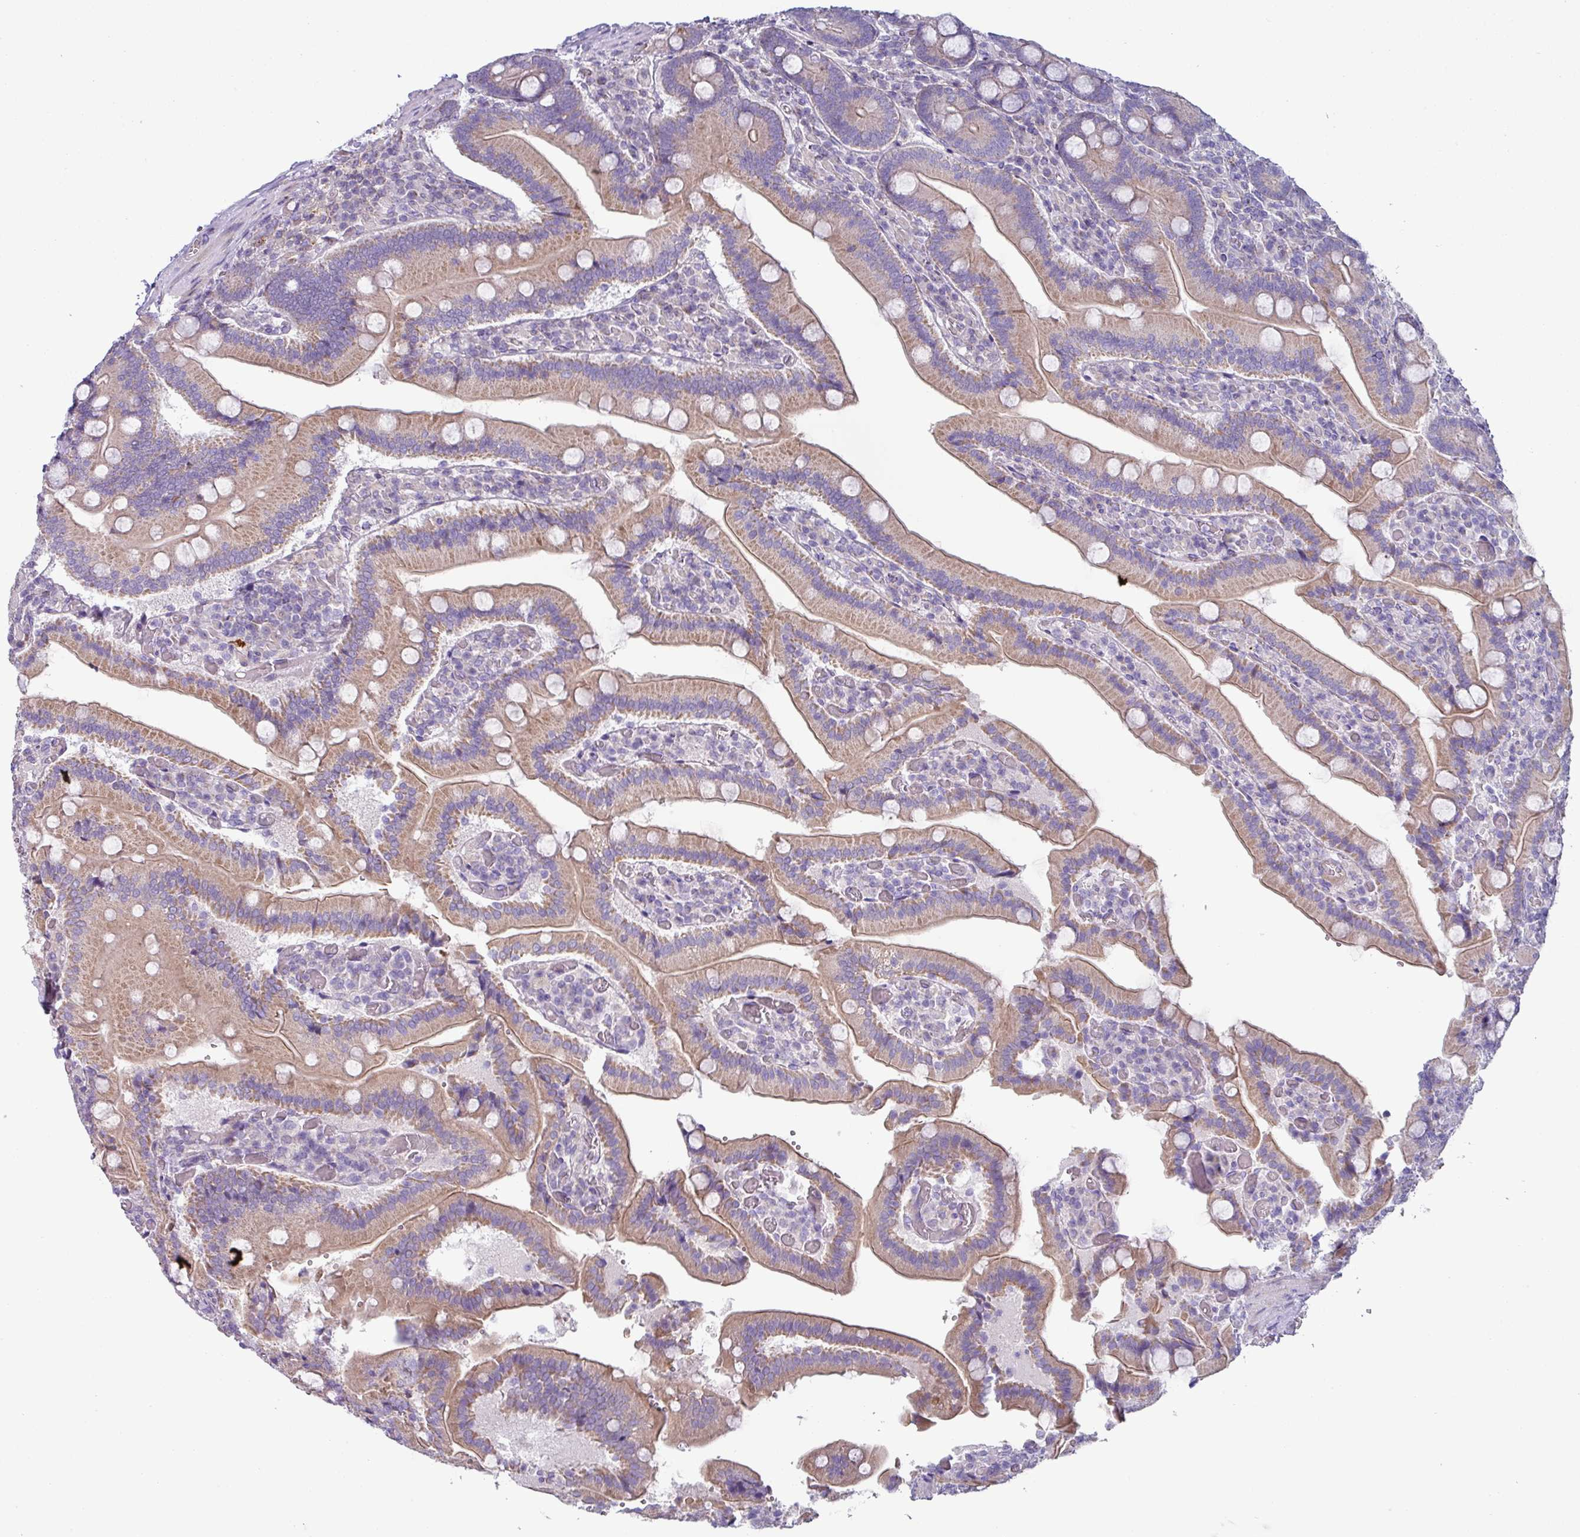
{"staining": {"intensity": "moderate", "quantity": "25%-75%", "location": "cytoplasmic/membranous"}, "tissue": "duodenum", "cell_type": "Glandular cells", "image_type": "normal", "snomed": [{"axis": "morphology", "description": "Normal tissue, NOS"}, {"axis": "topography", "description": "Duodenum"}], "caption": "Immunohistochemistry histopathology image of normal human duodenum stained for a protein (brown), which displays medium levels of moderate cytoplasmic/membranous expression in about 25%-75% of glandular cells.", "gene": "RGS16", "patient": {"sex": "female", "age": 62}}